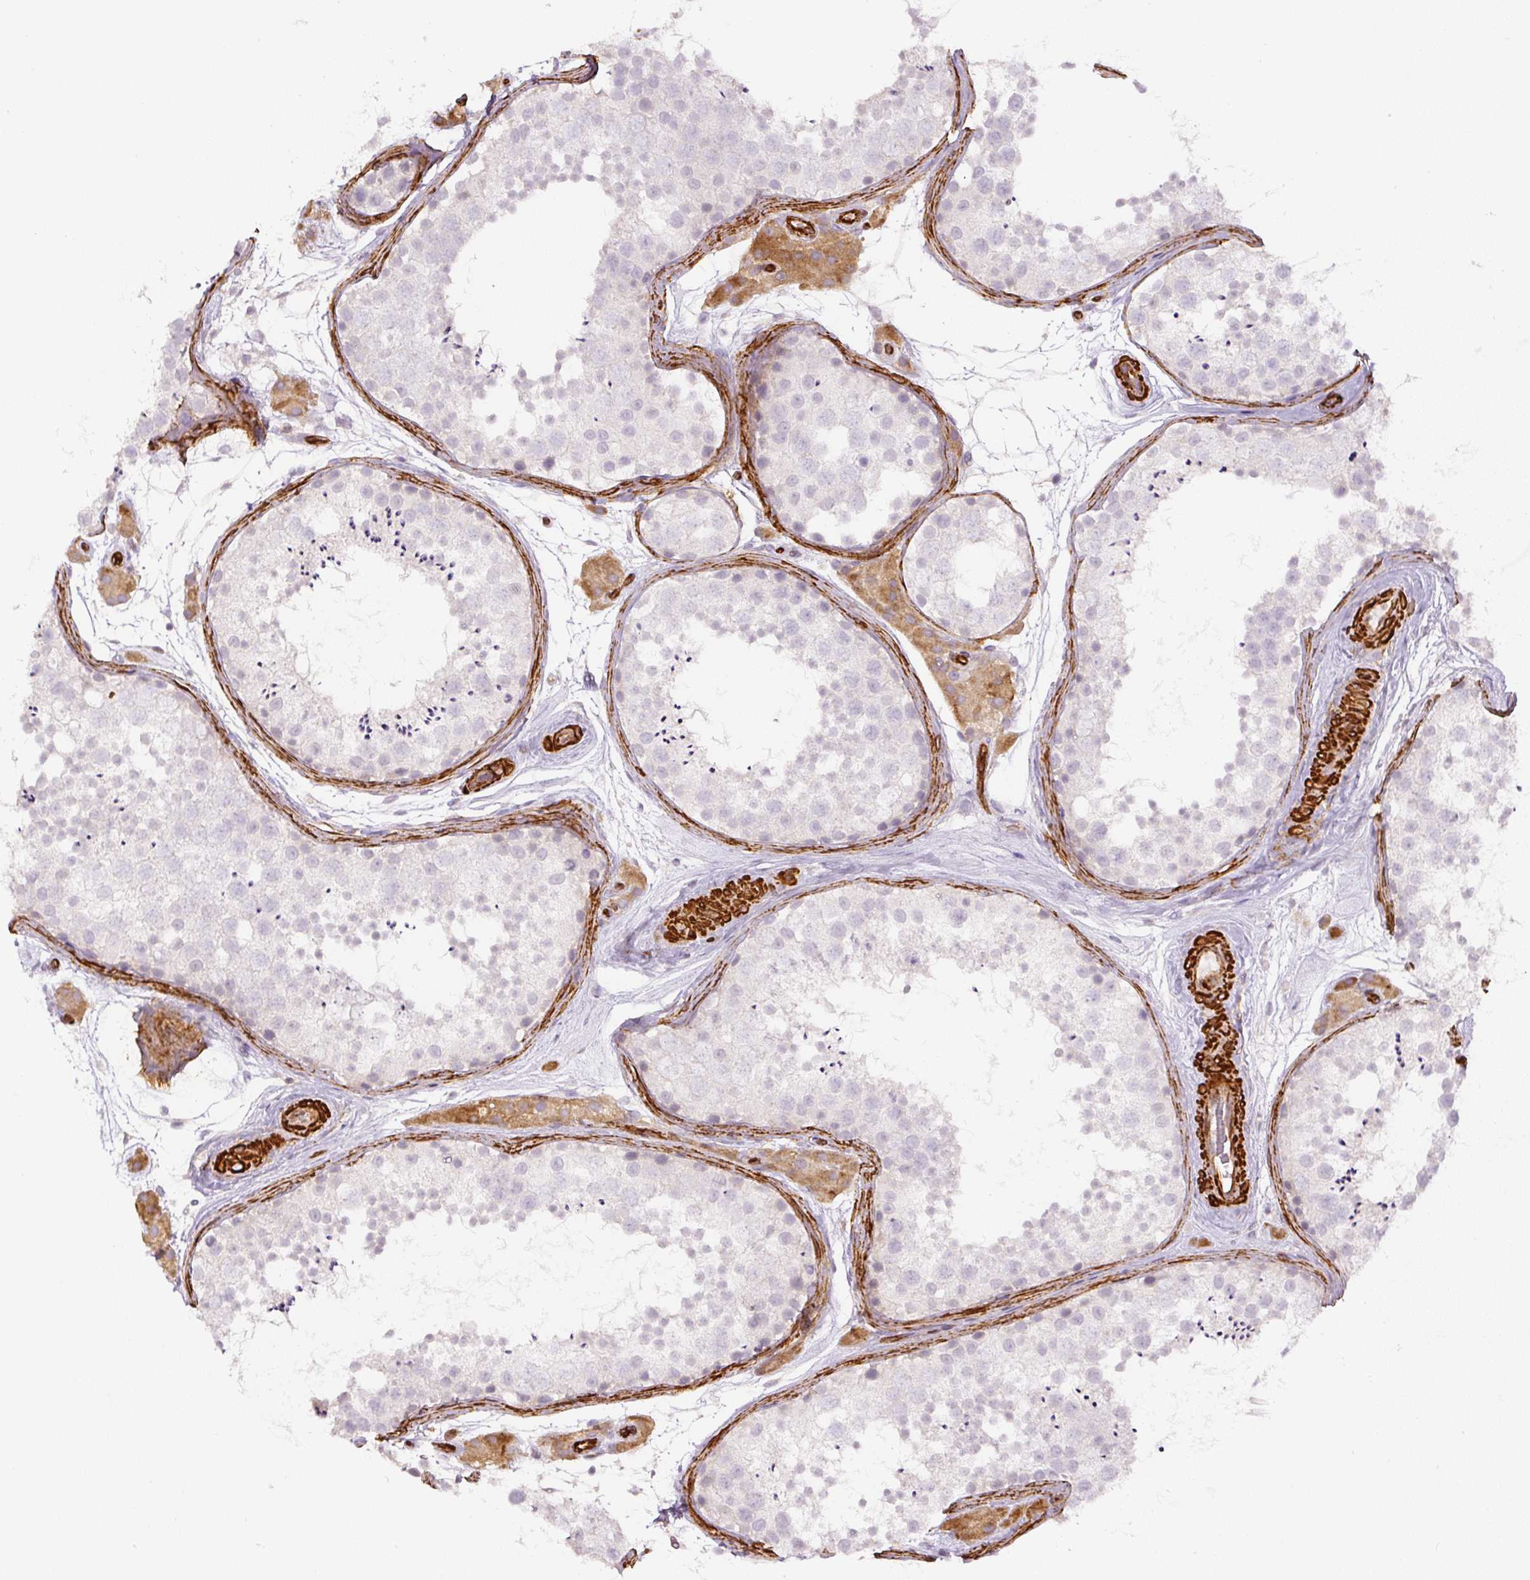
{"staining": {"intensity": "negative", "quantity": "none", "location": "none"}, "tissue": "testis", "cell_type": "Cells in seminiferous ducts", "image_type": "normal", "snomed": [{"axis": "morphology", "description": "Normal tissue, NOS"}, {"axis": "topography", "description": "Testis"}], "caption": "Immunohistochemistry (IHC) histopathology image of benign testis stained for a protein (brown), which reveals no positivity in cells in seminiferous ducts.", "gene": "MYL12A", "patient": {"sex": "male", "age": 41}}